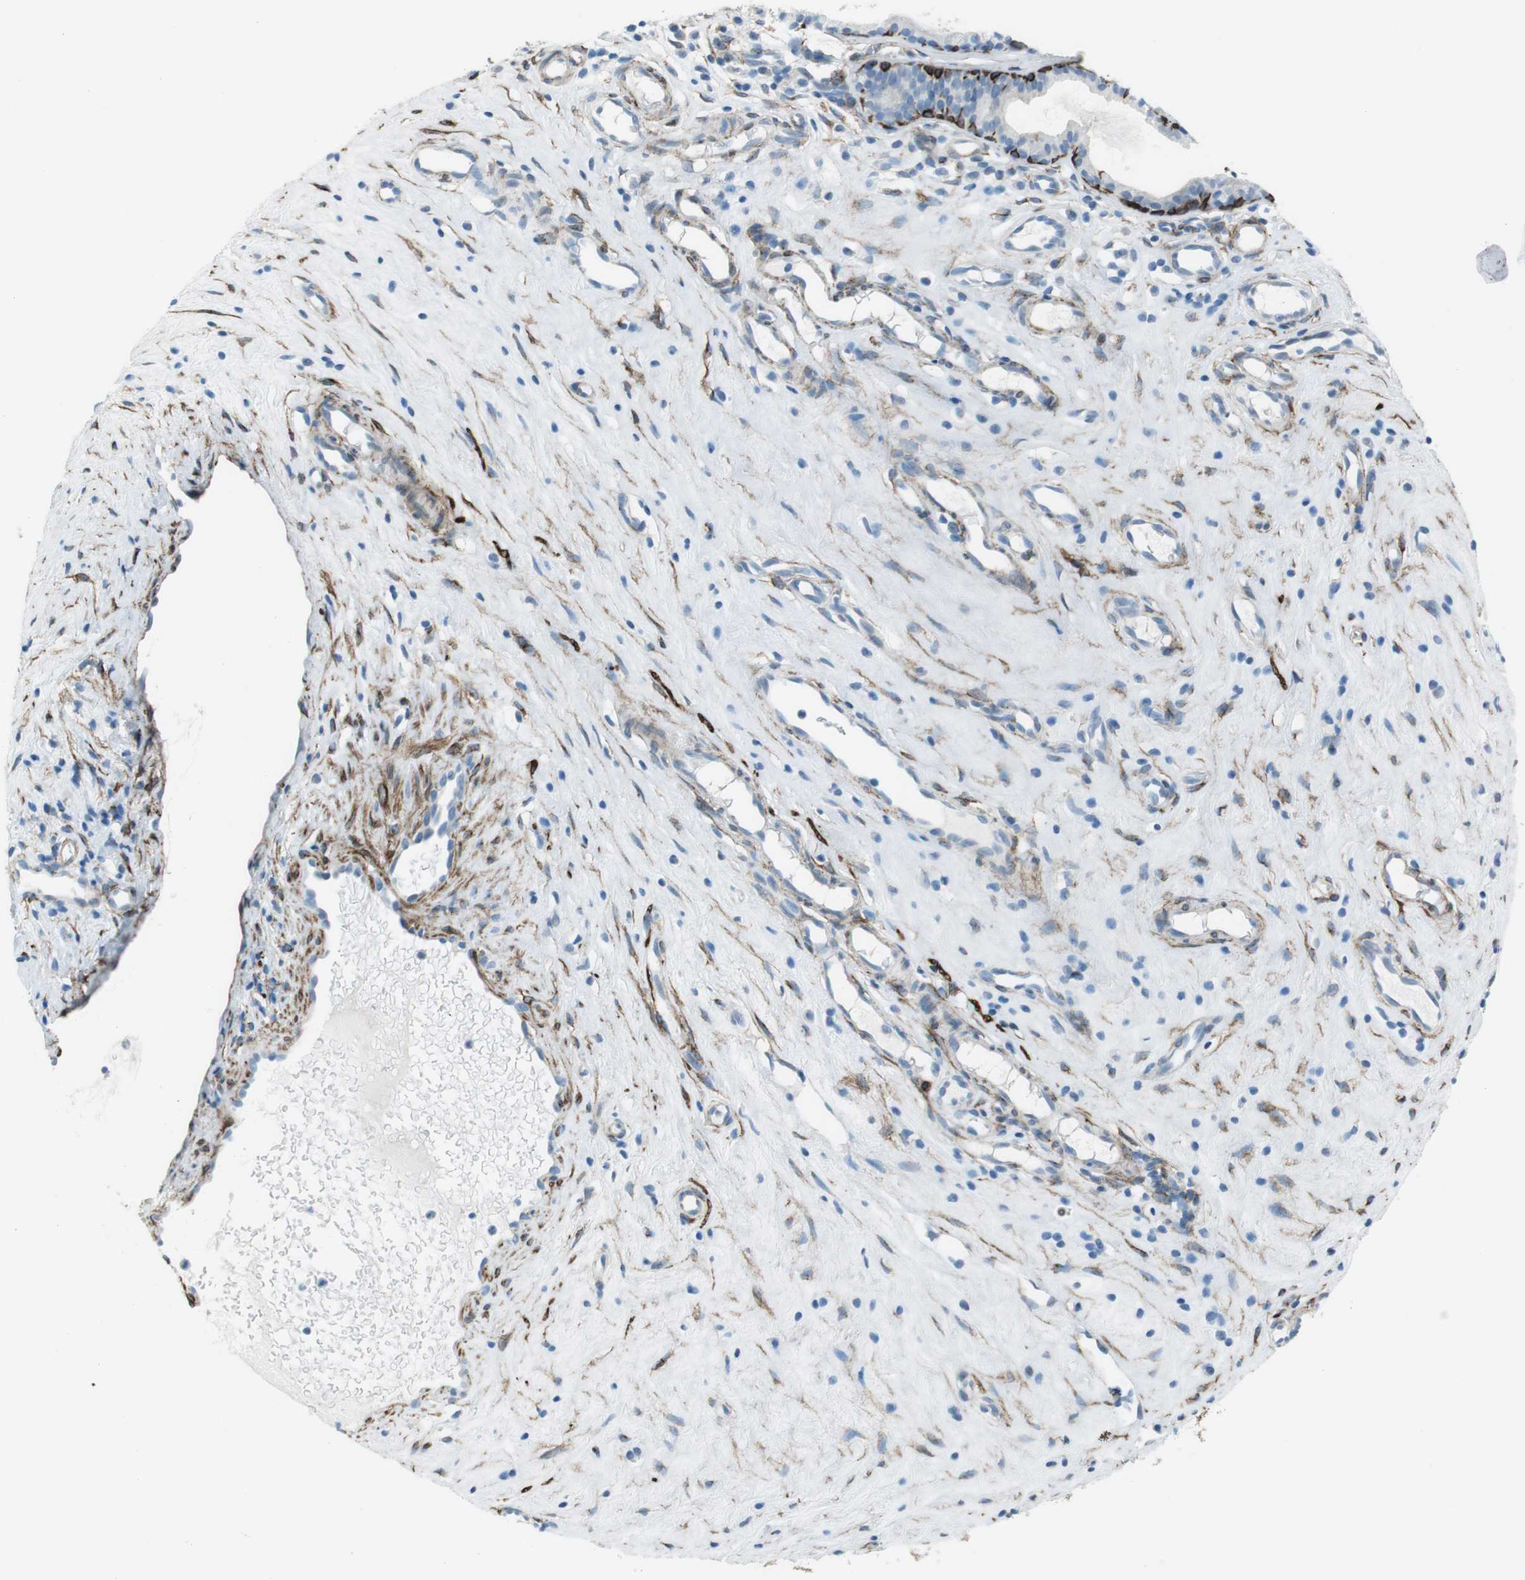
{"staining": {"intensity": "moderate", "quantity": "<25%", "location": "cytoplasmic/membranous"}, "tissue": "nasopharynx", "cell_type": "Respiratory epithelial cells", "image_type": "normal", "snomed": [{"axis": "morphology", "description": "Normal tissue, NOS"}, {"axis": "topography", "description": "Nasopharynx"}], "caption": "High-power microscopy captured an immunohistochemistry image of benign nasopharynx, revealing moderate cytoplasmic/membranous positivity in approximately <25% of respiratory epithelial cells.", "gene": "TUBB2A", "patient": {"sex": "female", "age": 78}}